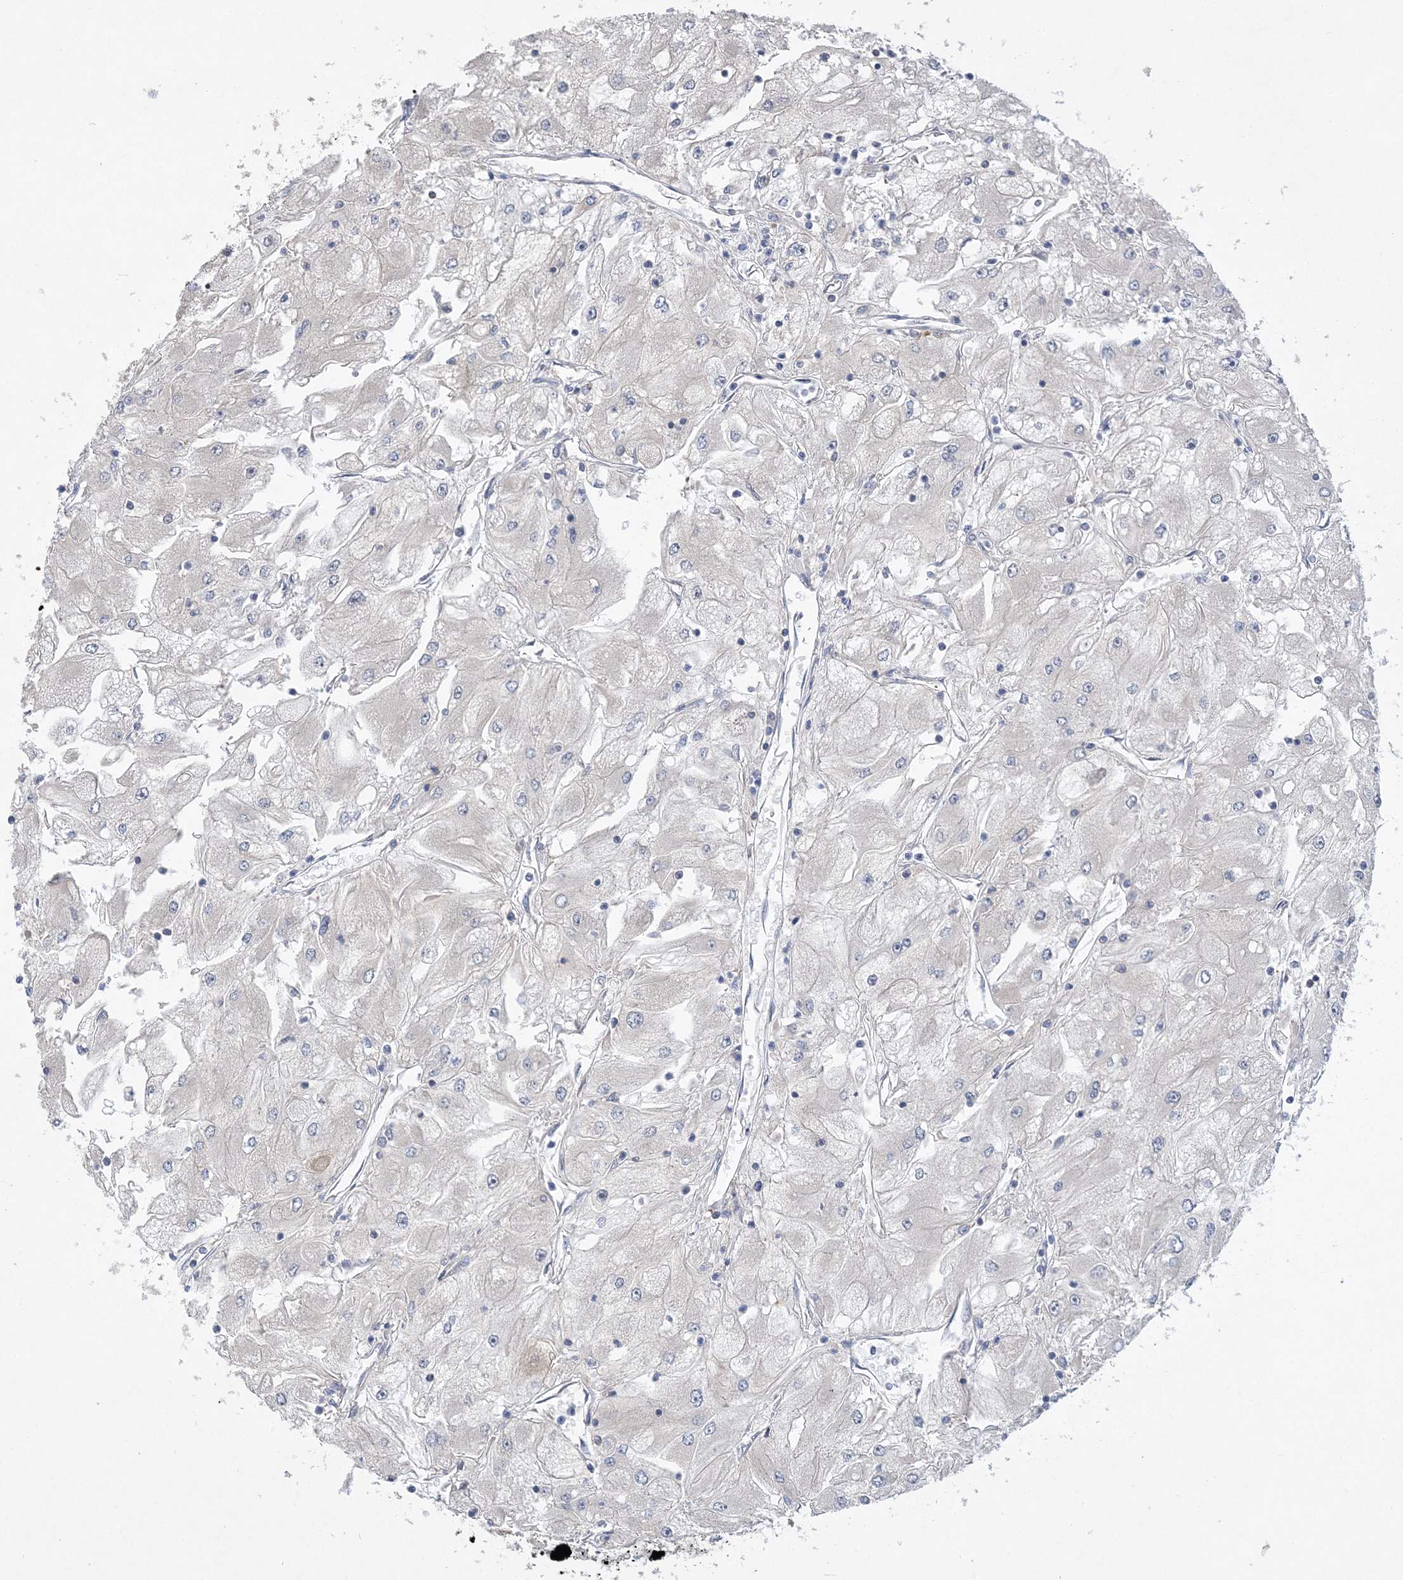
{"staining": {"intensity": "negative", "quantity": "none", "location": "none"}, "tissue": "renal cancer", "cell_type": "Tumor cells", "image_type": "cancer", "snomed": [{"axis": "morphology", "description": "Adenocarcinoma, NOS"}, {"axis": "topography", "description": "Kidney"}], "caption": "A high-resolution photomicrograph shows immunohistochemistry staining of adenocarcinoma (renal), which exhibits no significant positivity in tumor cells. Nuclei are stained in blue.", "gene": "MAP4K5", "patient": {"sex": "male", "age": 80}}